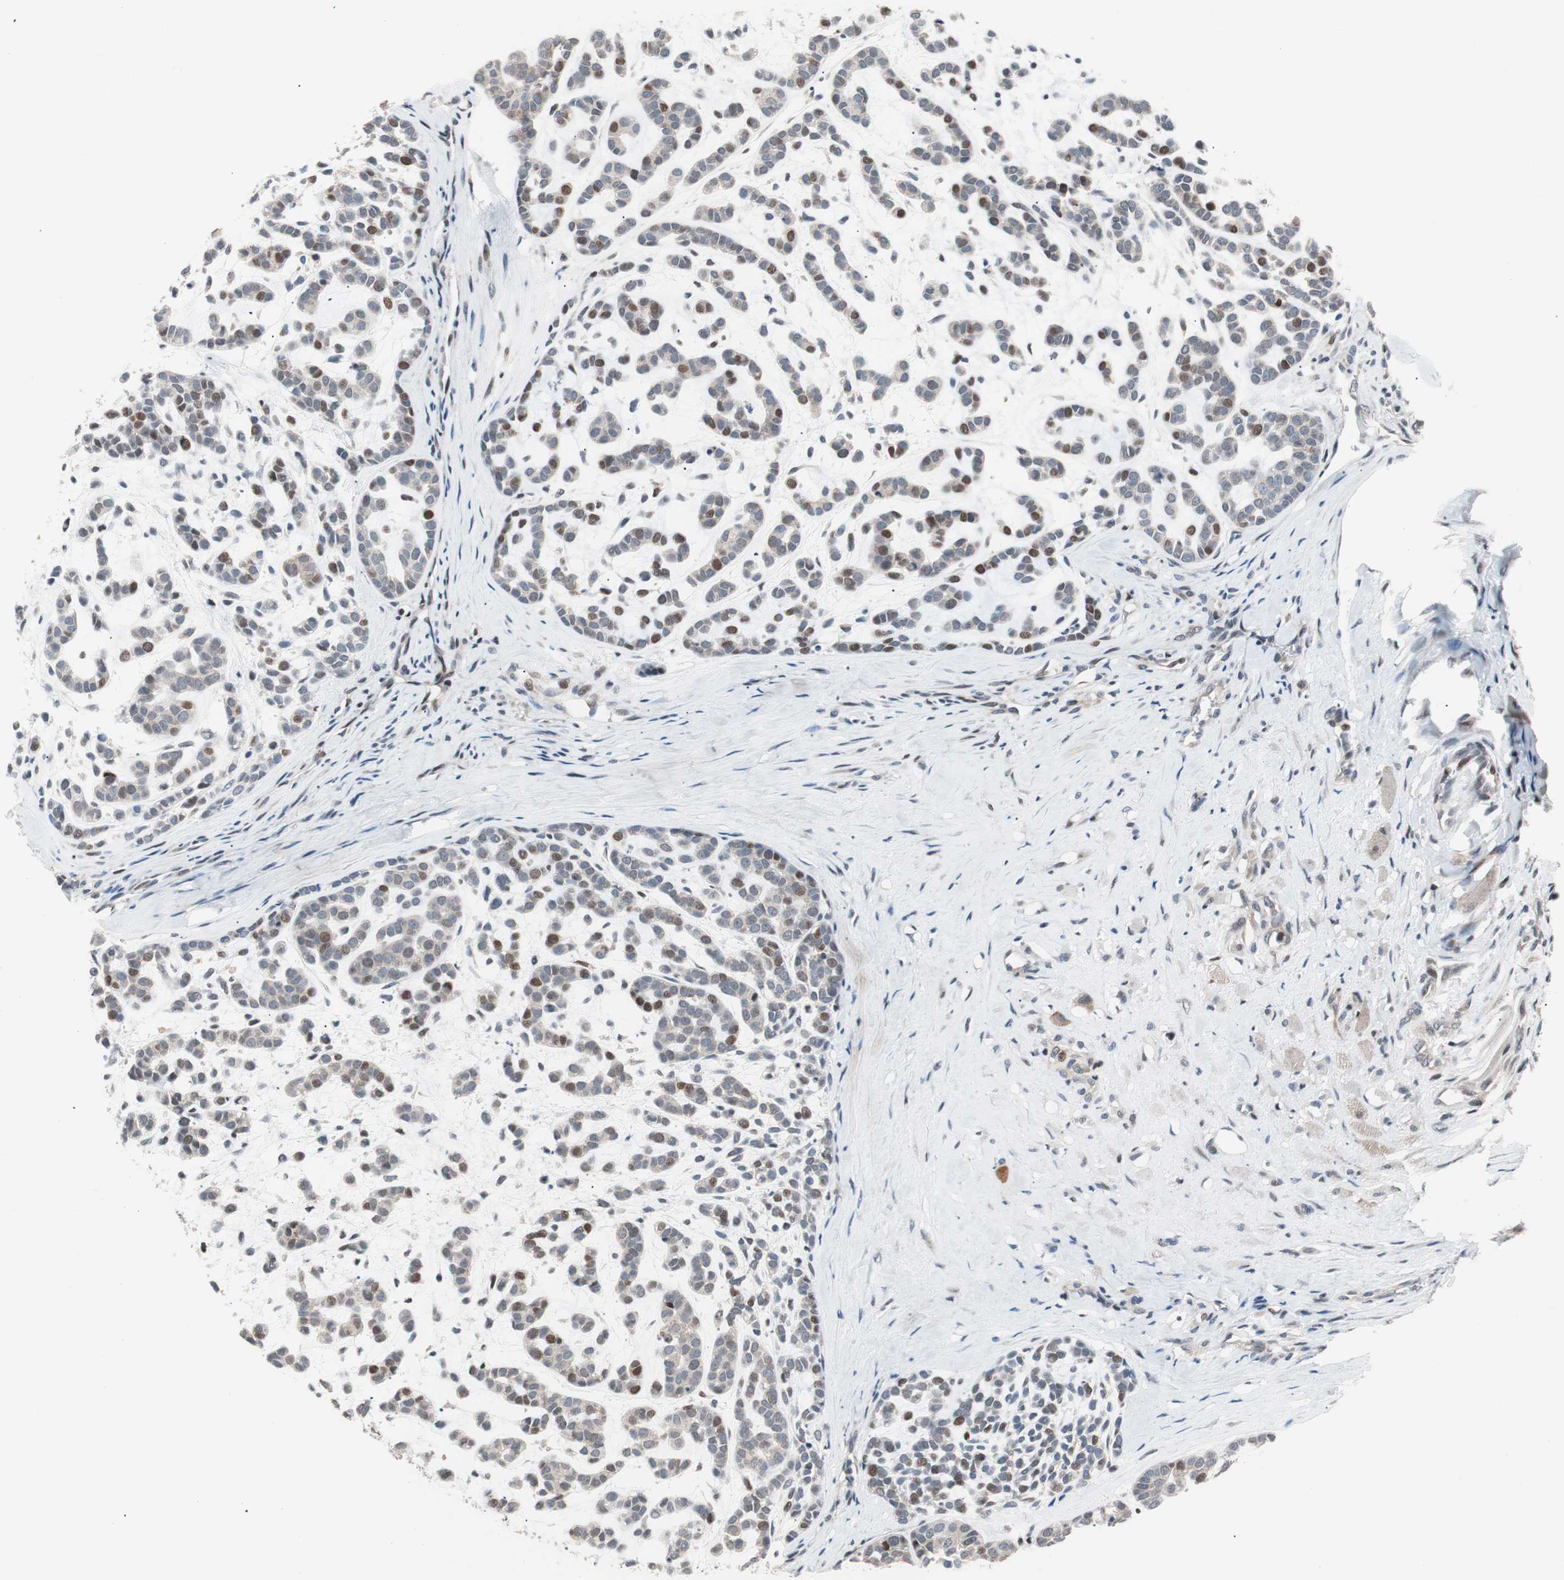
{"staining": {"intensity": "weak", "quantity": "25%-75%", "location": "nuclear"}, "tissue": "head and neck cancer", "cell_type": "Tumor cells", "image_type": "cancer", "snomed": [{"axis": "morphology", "description": "Adenocarcinoma, NOS"}, {"axis": "morphology", "description": "Adenoma, NOS"}, {"axis": "topography", "description": "Head-Neck"}], "caption": "This is a micrograph of IHC staining of head and neck adenoma, which shows weak expression in the nuclear of tumor cells.", "gene": "POLH", "patient": {"sex": "female", "age": 55}}